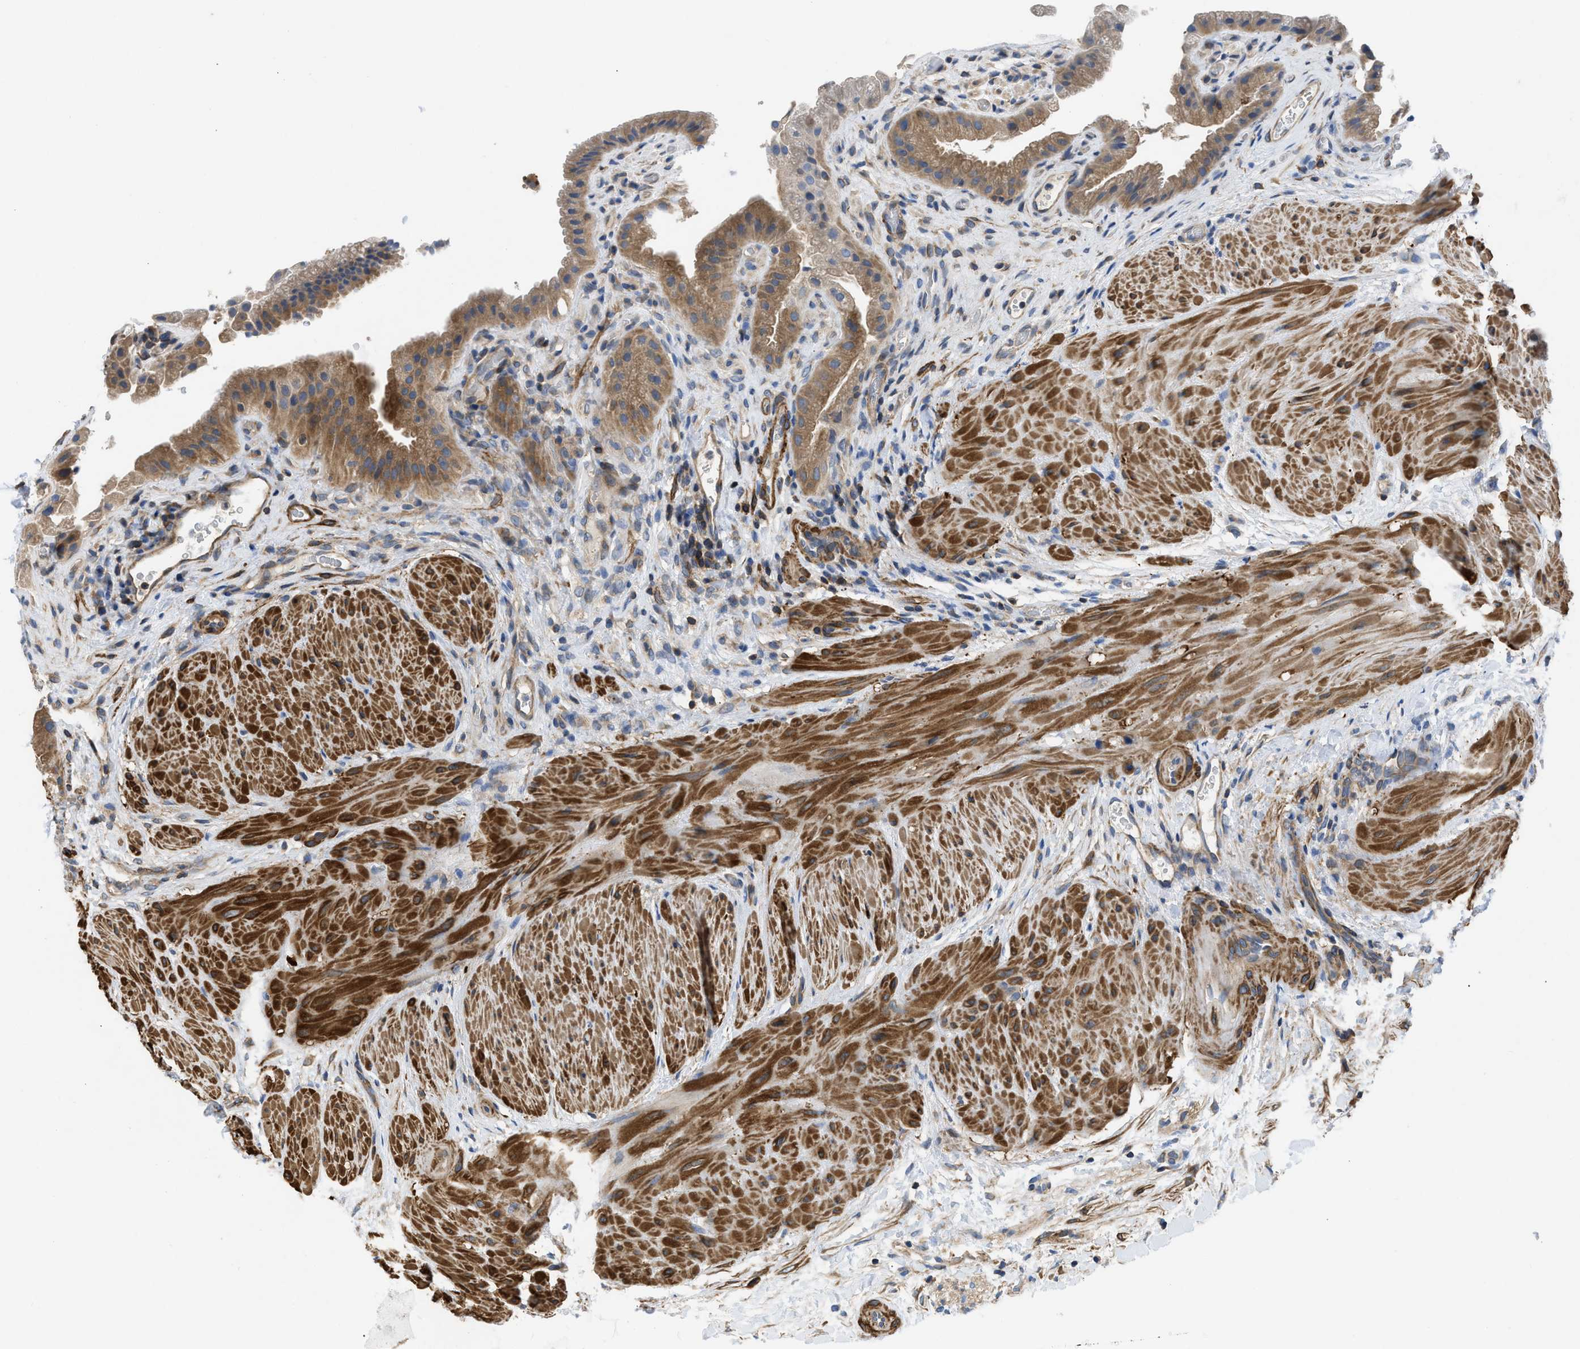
{"staining": {"intensity": "moderate", "quantity": ">75%", "location": "cytoplasmic/membranous"}, "tissue": "gallbladder", "cell_type": "Glandular cells", "image_type": "normal", "snomed": [{"axis": "morphology", "description": "Normal tissue, NOS"}, {"axis": "topography", "description": "Gallbladder"}], "caption": "Benign gallbladder demonstrates moderate cytoplasmic/membranous positivity in about >75% of glandular cells.", "gene": "CHKB", "patient": {"sex": "male", "age": 49}}